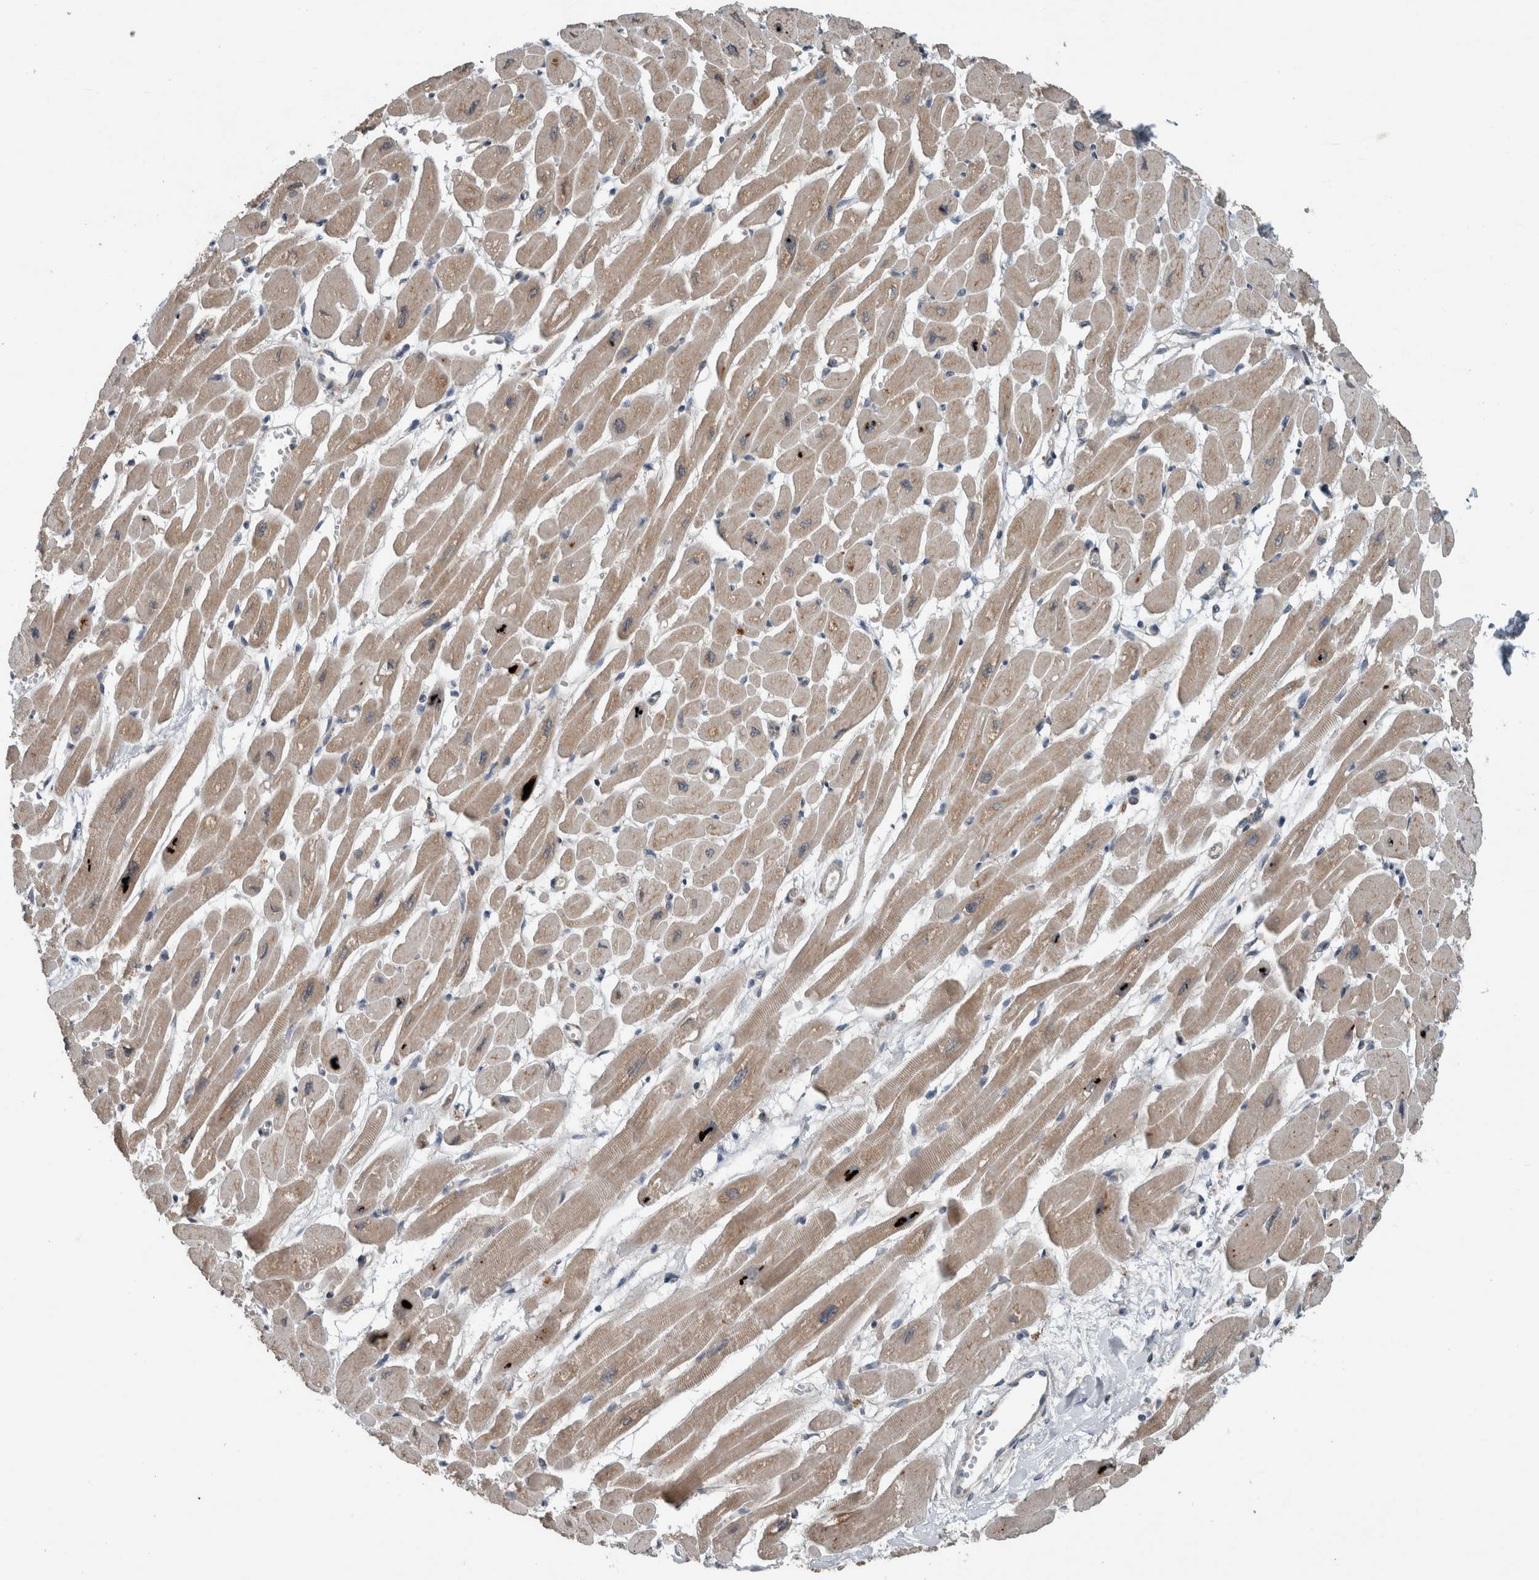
{"staining": {"intensity": "moderate", "quantity": ">75%", "location": "cytoplasmic/membranous"}, "tissue": "heart muscle", "cell_type": "Cardiomyocytes", "image_type": "normal", "snomed": [{"axis": "morphology", "description": "Normal tissue, NOS"}, {"axis": "topography", "description": "Heart"}], "caption": "Brown immunohistochemical staining in normal human heart muscle exhibits moderate cytoplasmic/membranous expression in approximately >75% of cardiomyocytes.", "gene": "GBA2", "patient": {"sex": "female", "age": 54}}